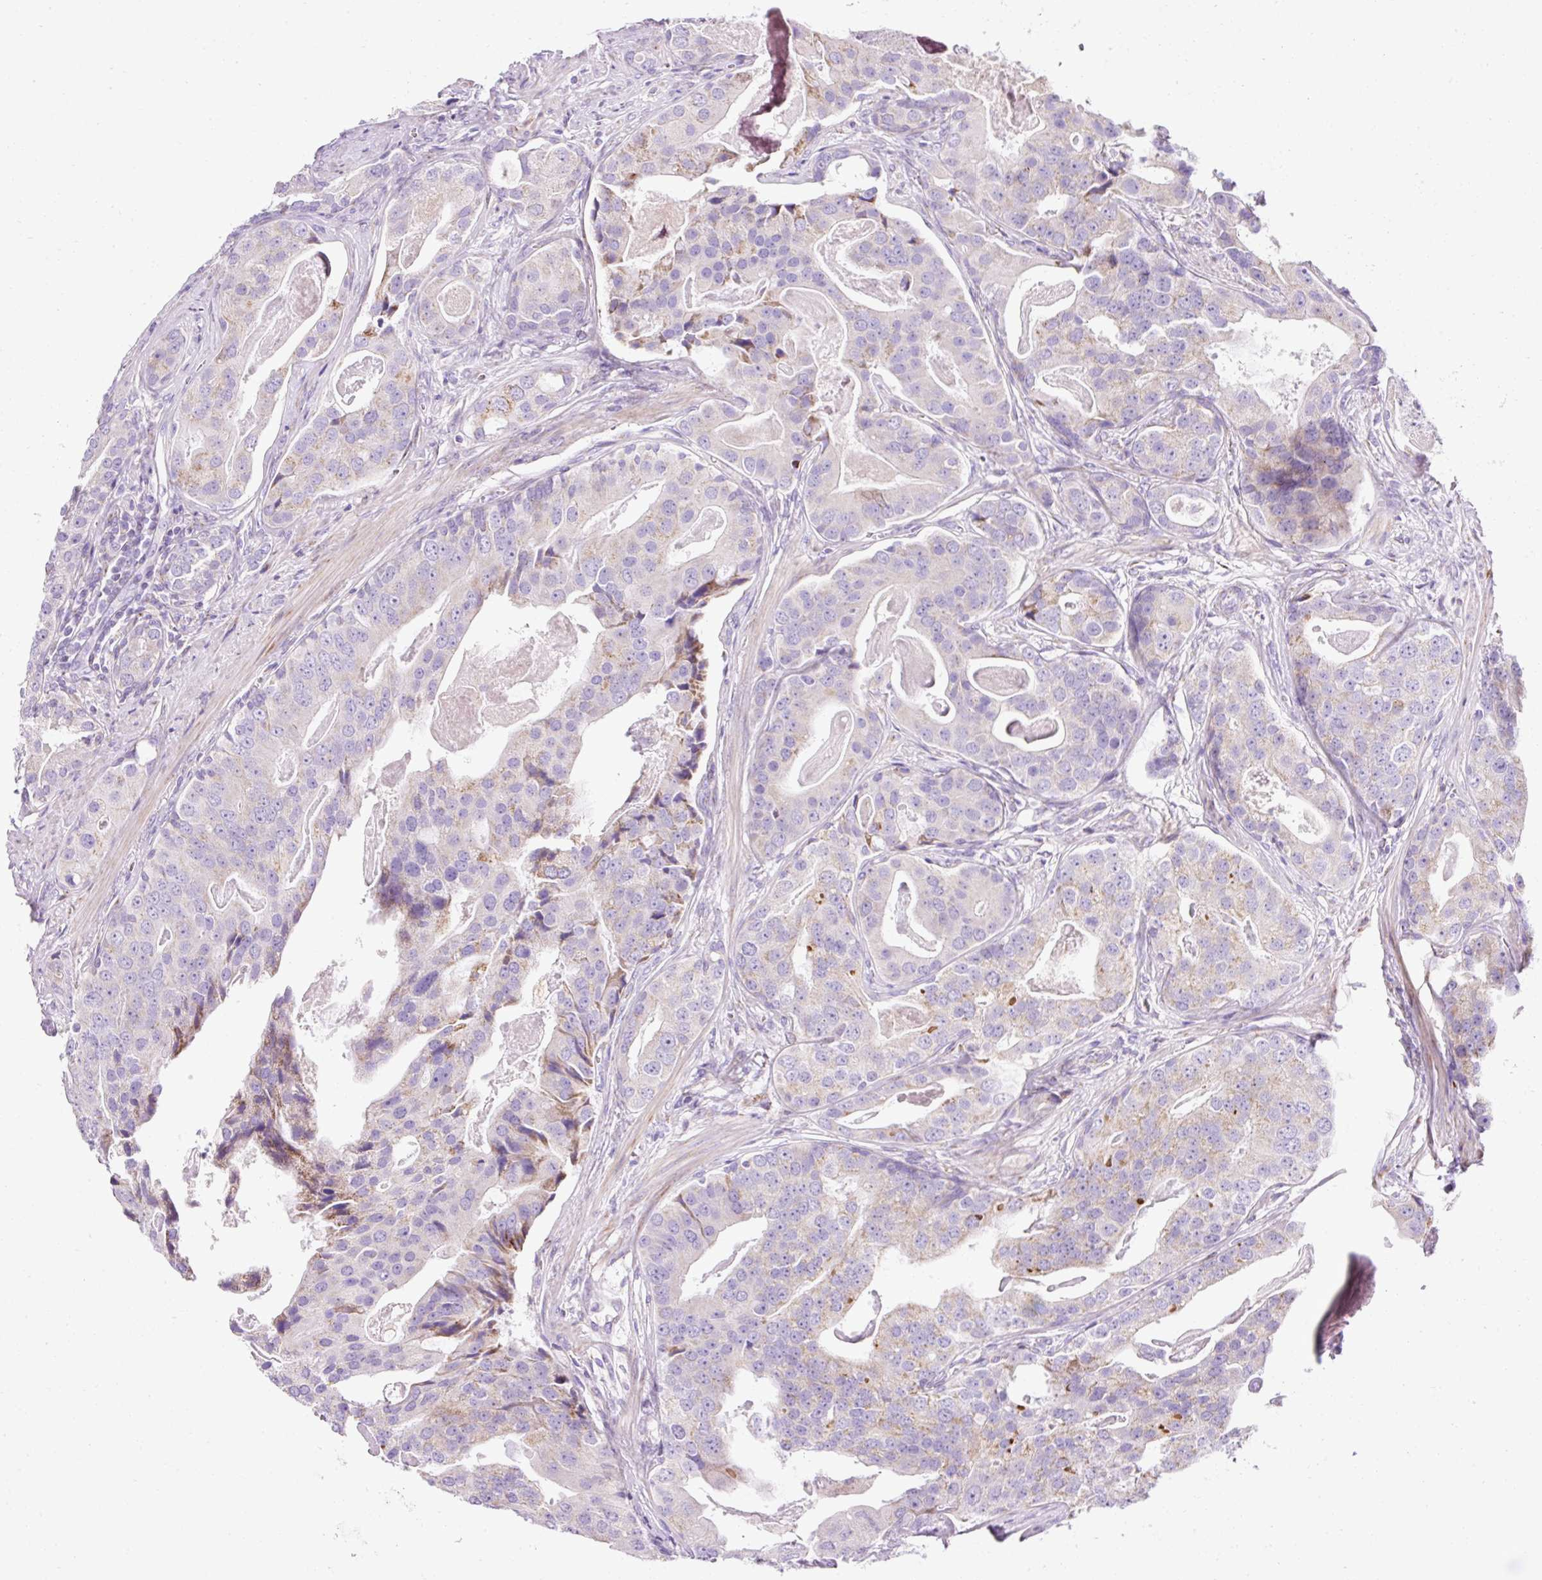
{"staining": {"intensity": "moderate", "quantity": "<25%", "location": "cytoplasmic/membranous"}, "tissue": "prostate cancer", "cell_type": "Tumor cells", "image_type": "cancer", "snomed": [{"axis": "morphology", "description": "Adenocarcinoma, High grade"}, {"axis": "topography", "description": "Prostate"}], "caption": "Human prostate adenocarcinoma (high-grade) stained with a brown dye demonstrates moderate cytoplasmic/membranous positive expression in about <25% of tumor cells.", "gene": "PLPP2", "patient": {"sex": "male", "age": 71}}